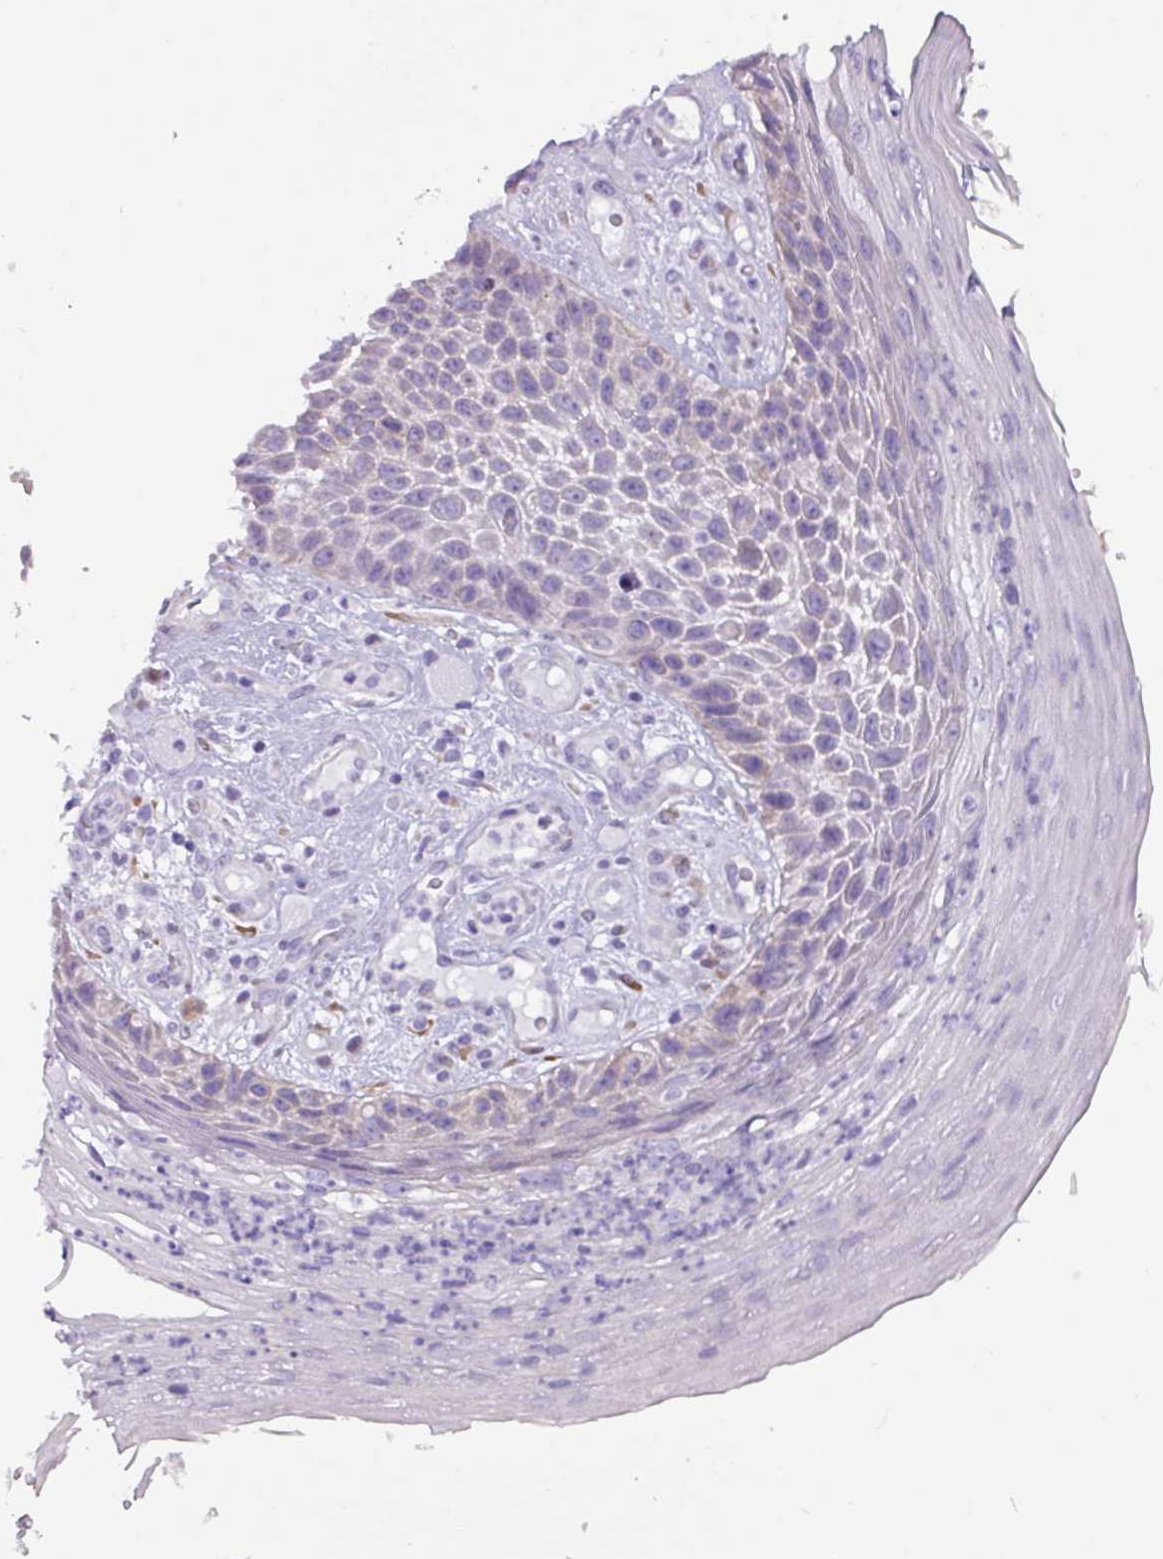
{"staining": {"intensity": "negative", "quantity": "none", "location": "none"}, "tissue": "skin cancer", "cell_type": "Tumor cells", "image_type": "cancer", "snomed": [{"axis": "morphology", "description": "Squamous cell carcinoma, NOS"}, {"axis": "topography", "description": "Skin"}], "caption": "Tumor cells show no significant protein staining in skin squamous cell carcinoma.", "gene": "SLC38A1", "patient": {"sex": "female", "age": 88}}